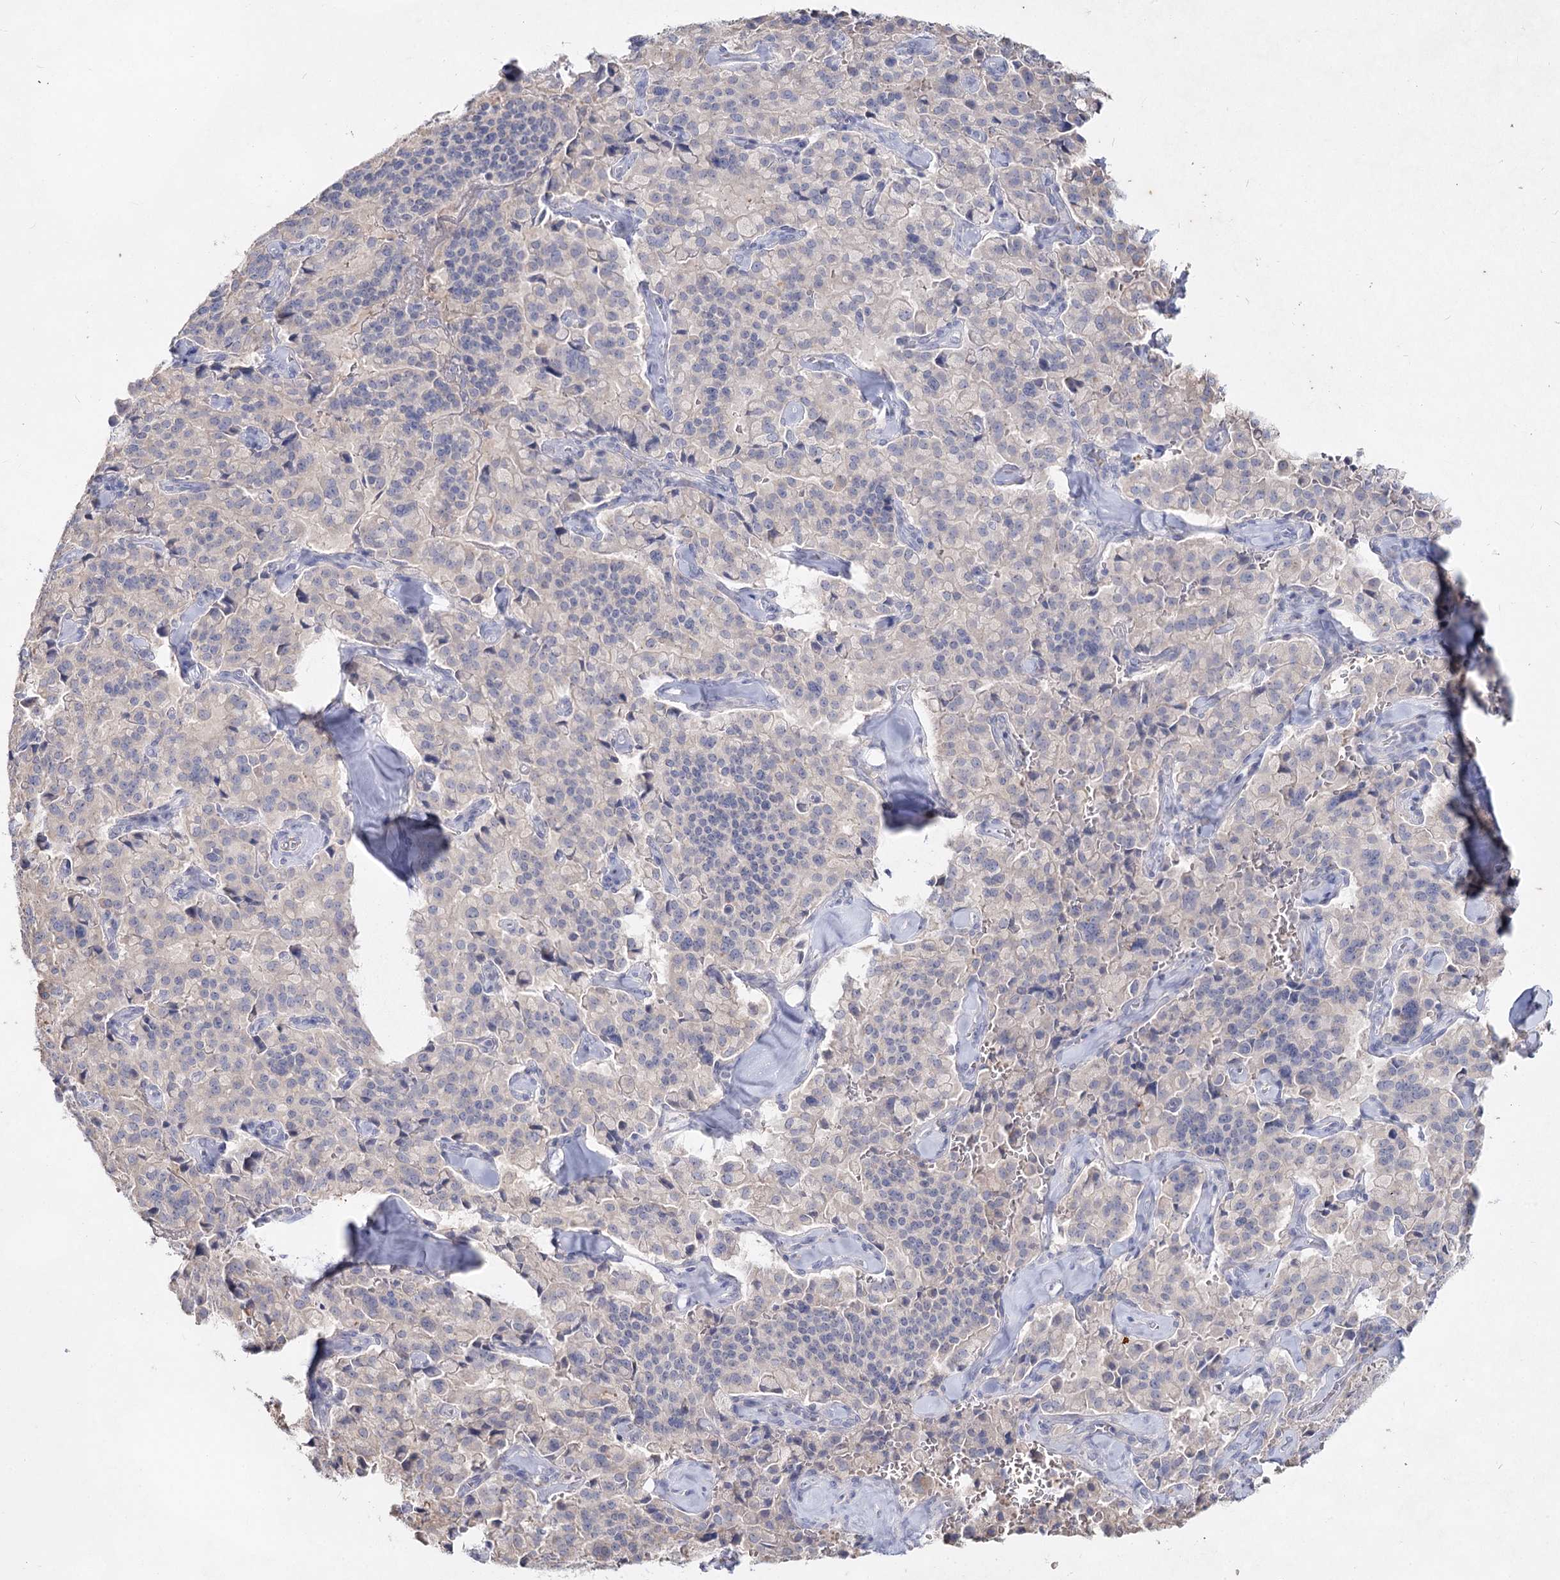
{"staining": {"intensity": "negative", "quantity": "none", "location": "none"}, "tissue": "pancreatic cancer", "cell_type": "Tumor cells", "image_type": "cancer", "snomed": [{"axis": "morphology", "description": "Adenocarcinoma, NOS"}, {"axis": "topography", "description": "Pancreas"}], "caption": "IHC micrograph of pancreatic cancer (adenocarcinoma) stained for a protein (brown), which reveals no expression in tumor cells. The staining is performed using DAB (3,3'-diaminobenzidine) brown chromogen with nuclei counter-stained in using hematoxylin.", "gene": "CCDC73", "patient": {"sex": "male", "age": 65}}